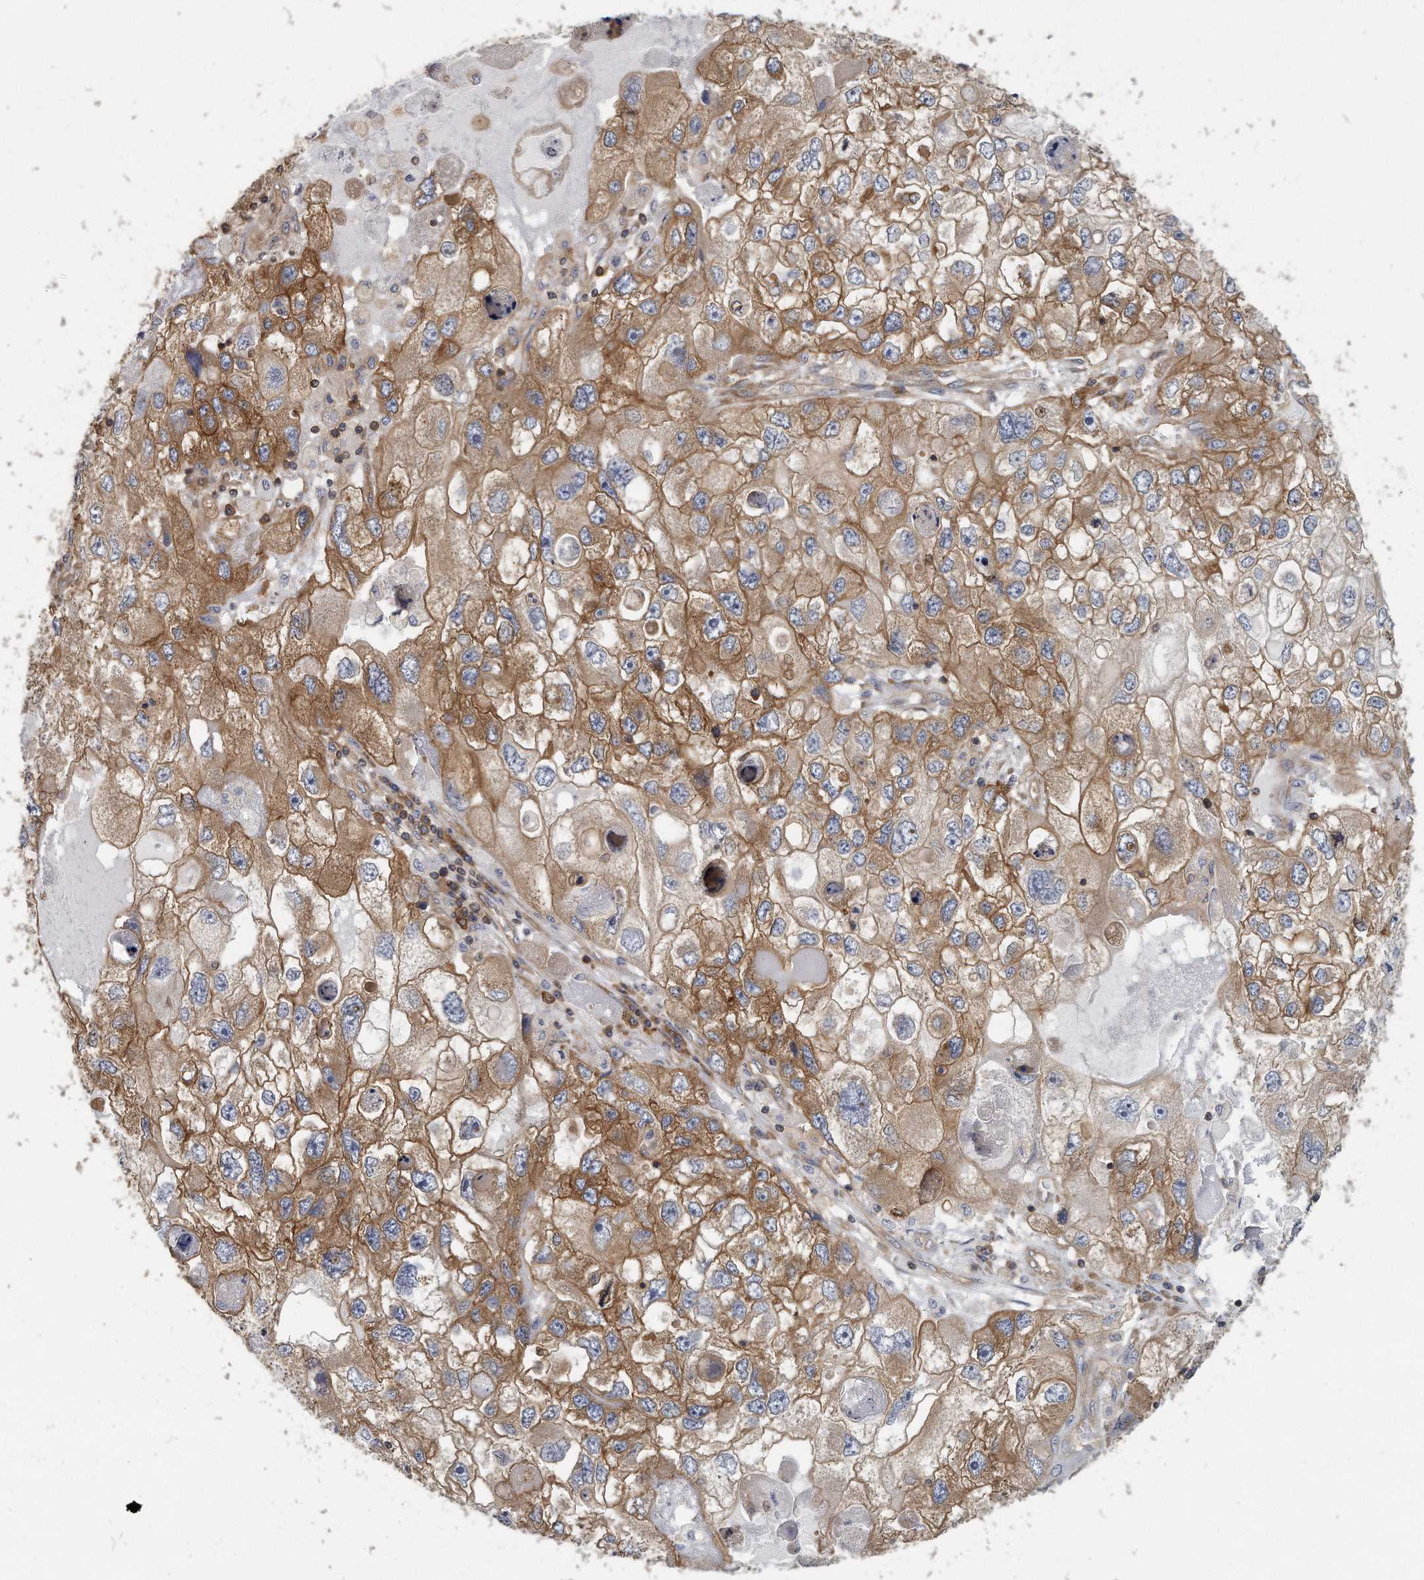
{"staining": {"intensity": "strong", "quantity": "25%-75%", "location": "cytoplasmic/membranous"}, "tissue": "endometrial cancer", "cell_type": "Tumor cells", "image_type": "cancer", "snomed": [{"axis": "morphology", "description": "Adenocarcinoma, NOS"}, {"axis": "topography", "description": "Endometrium"}], "caption": "The image shows staining of endometrial adenocarcinoma, revealing strong cytoplasmic/membranous protein positivity (brown color) within tumor cells.", "gene": "EIF3I", "patient": {"sex": "female", "age": 49}}